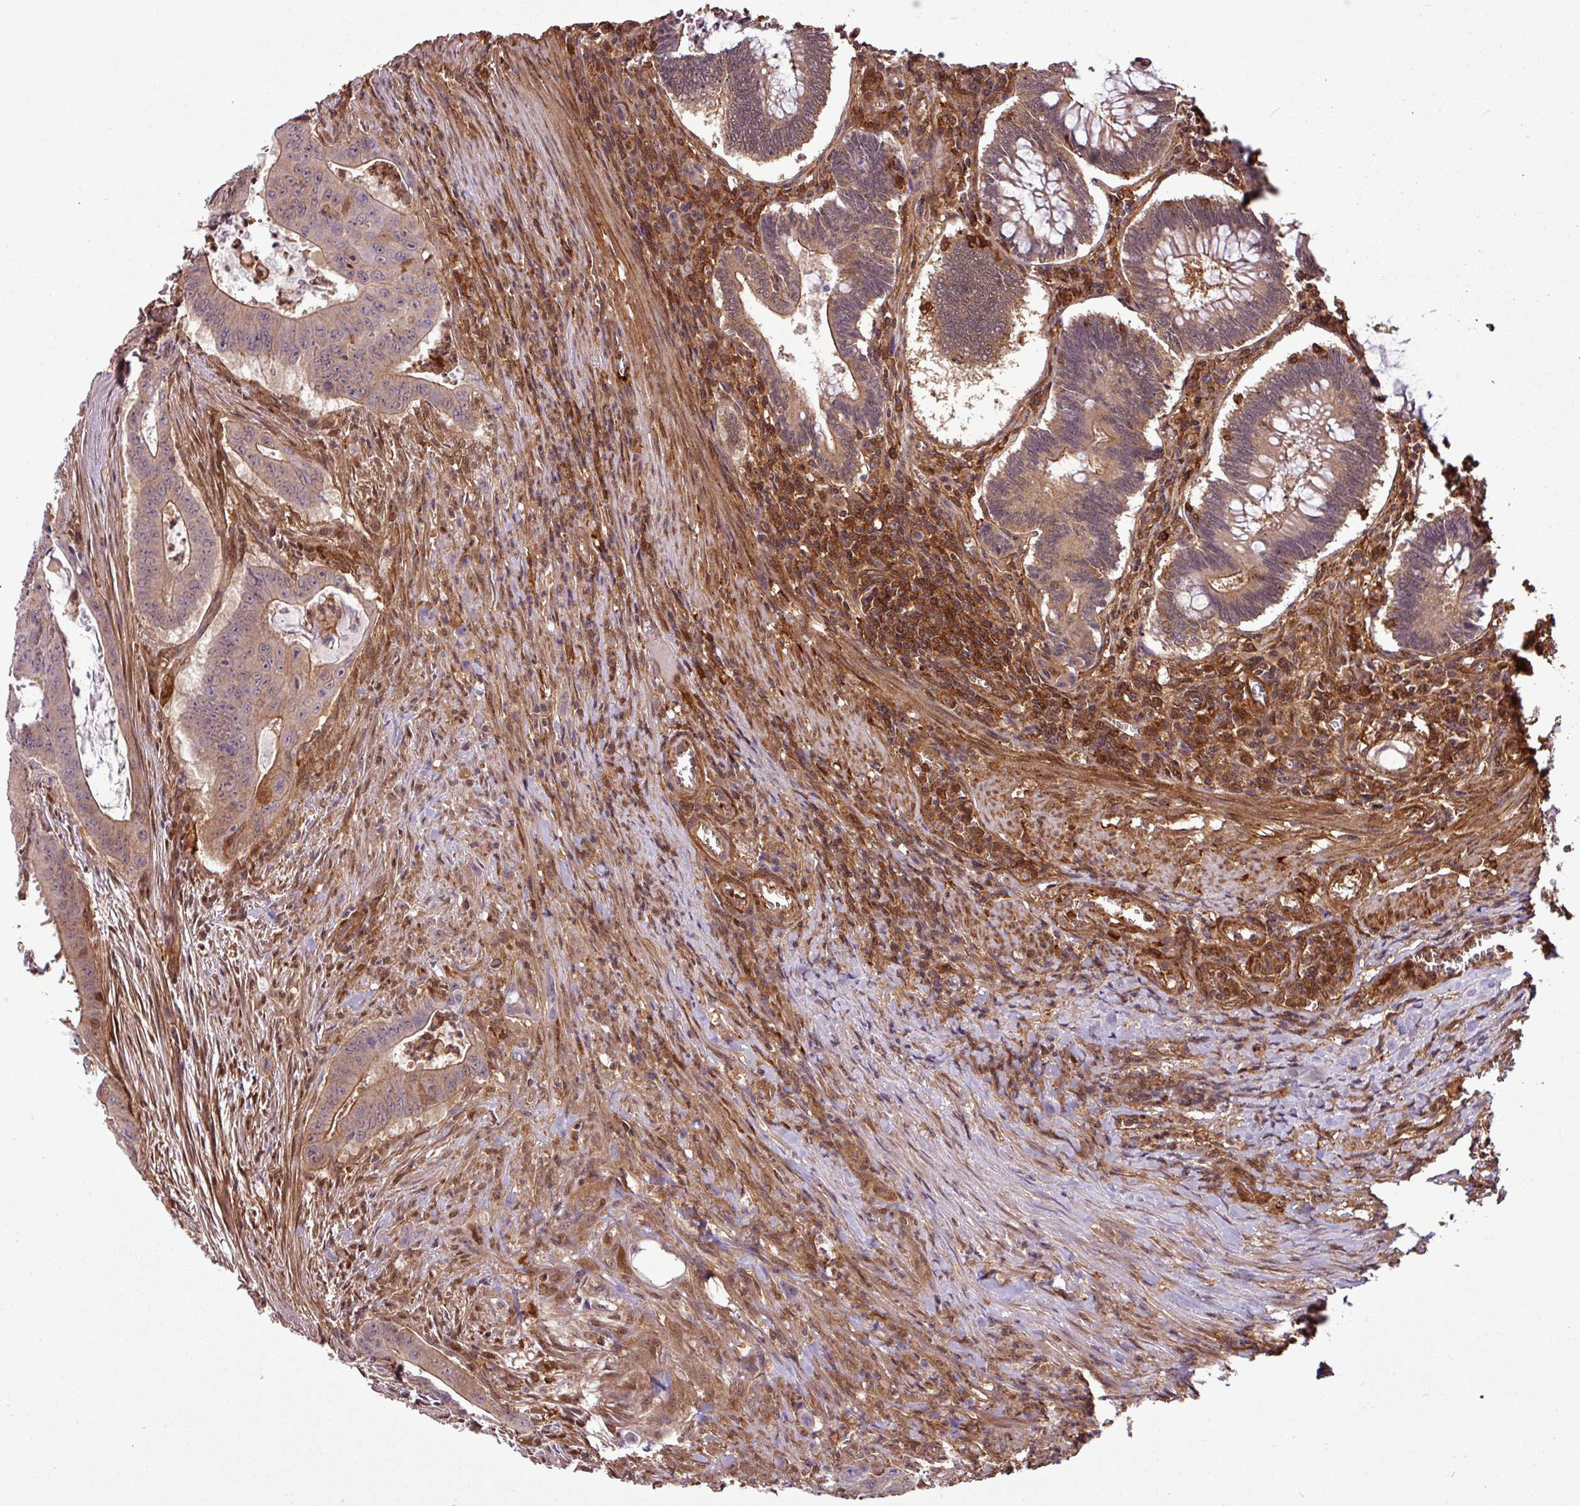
{"staining": {"intensity": "weak", "quantity": ">75%", "location": "cytoplasmic/membranous"}, "tissue": "colorectal cancer", "cell_type": "Tumor cells", "image_type": "cancer", "snomed": [{"axis": "morphology", "description": "Adenocarcinoma, NOS"}, {"axis": "topography", "description": "Rectum"}], "caption": "IHC histopathology image of neoplastic tissue: colorectal cancer stained using IHC exhibits low levels of weak protein expression localized specifically in the cytoplasmic/membranous of tumor cells, appearing as a cytoplasmic/membranous brown color.", "gene": "SH3BGRL", "patient": {"sex": "female", "age": 75}}